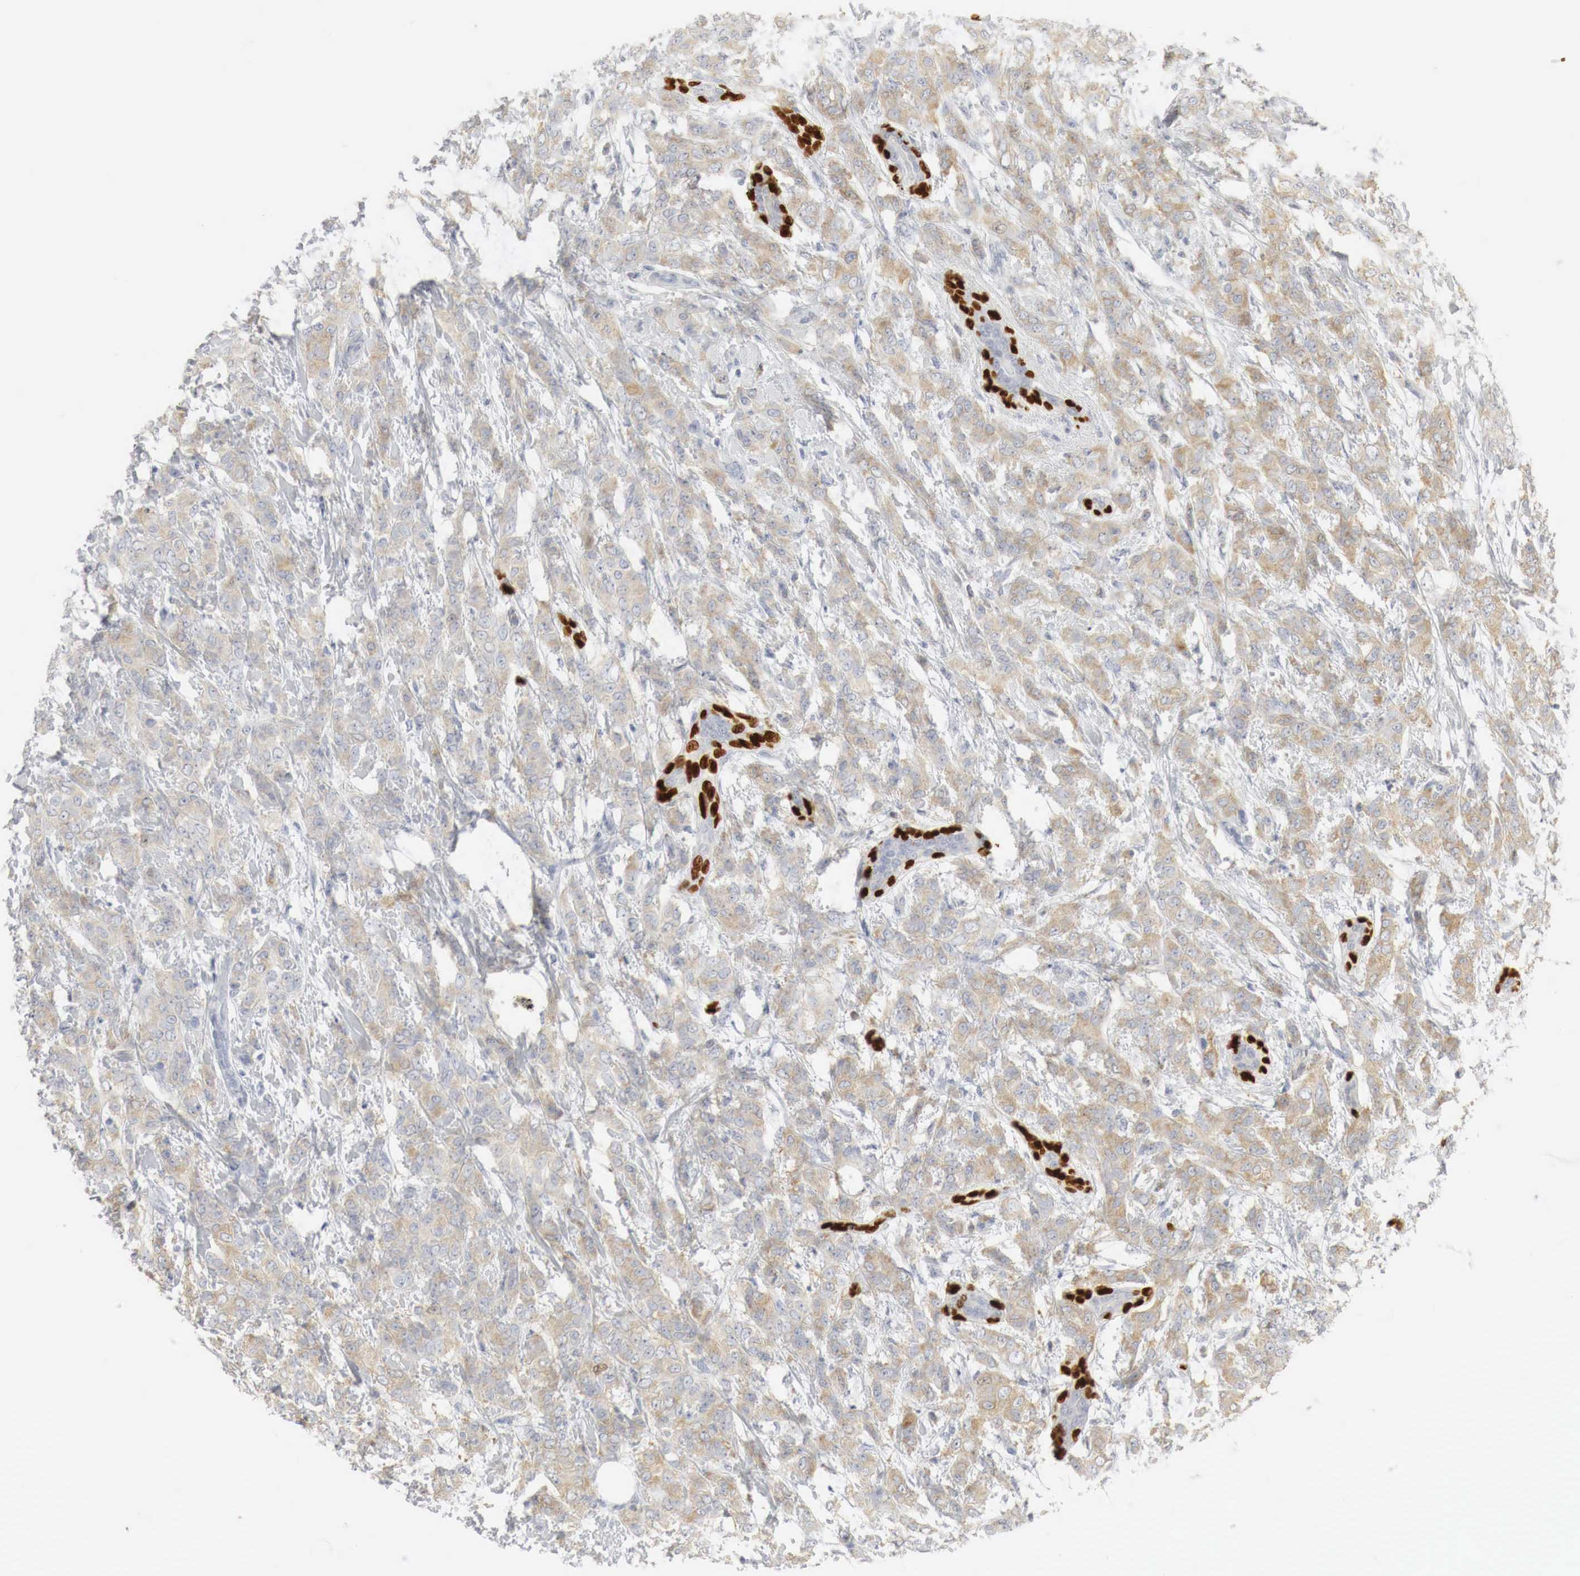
{"staining": {"intensity": "weak", "quantity": ">75%", "location": "cytoplasmic/membranous"}, "tissue": "breast cancer", "cell_type": "Tumor cells", "image_type": "cancer", "snomed": [{"axis": "morphology", "description": "Duct carcinoma"}, {"axis": "topography", "description": "Breast"}], "caption": "The immunohistochemical stain highlights weak cytoplasmic/membranous staining in tumor cells of breast infiltrating ductal carcinoma tissue. The staining was performed using DAB (3,3'-diaminobenzidine), with brown indicating positive protein expression. Nuclei are stained blue with hematoxylin.", "gene": "TP63", "patient": {"sex": "female", "age": 53}}